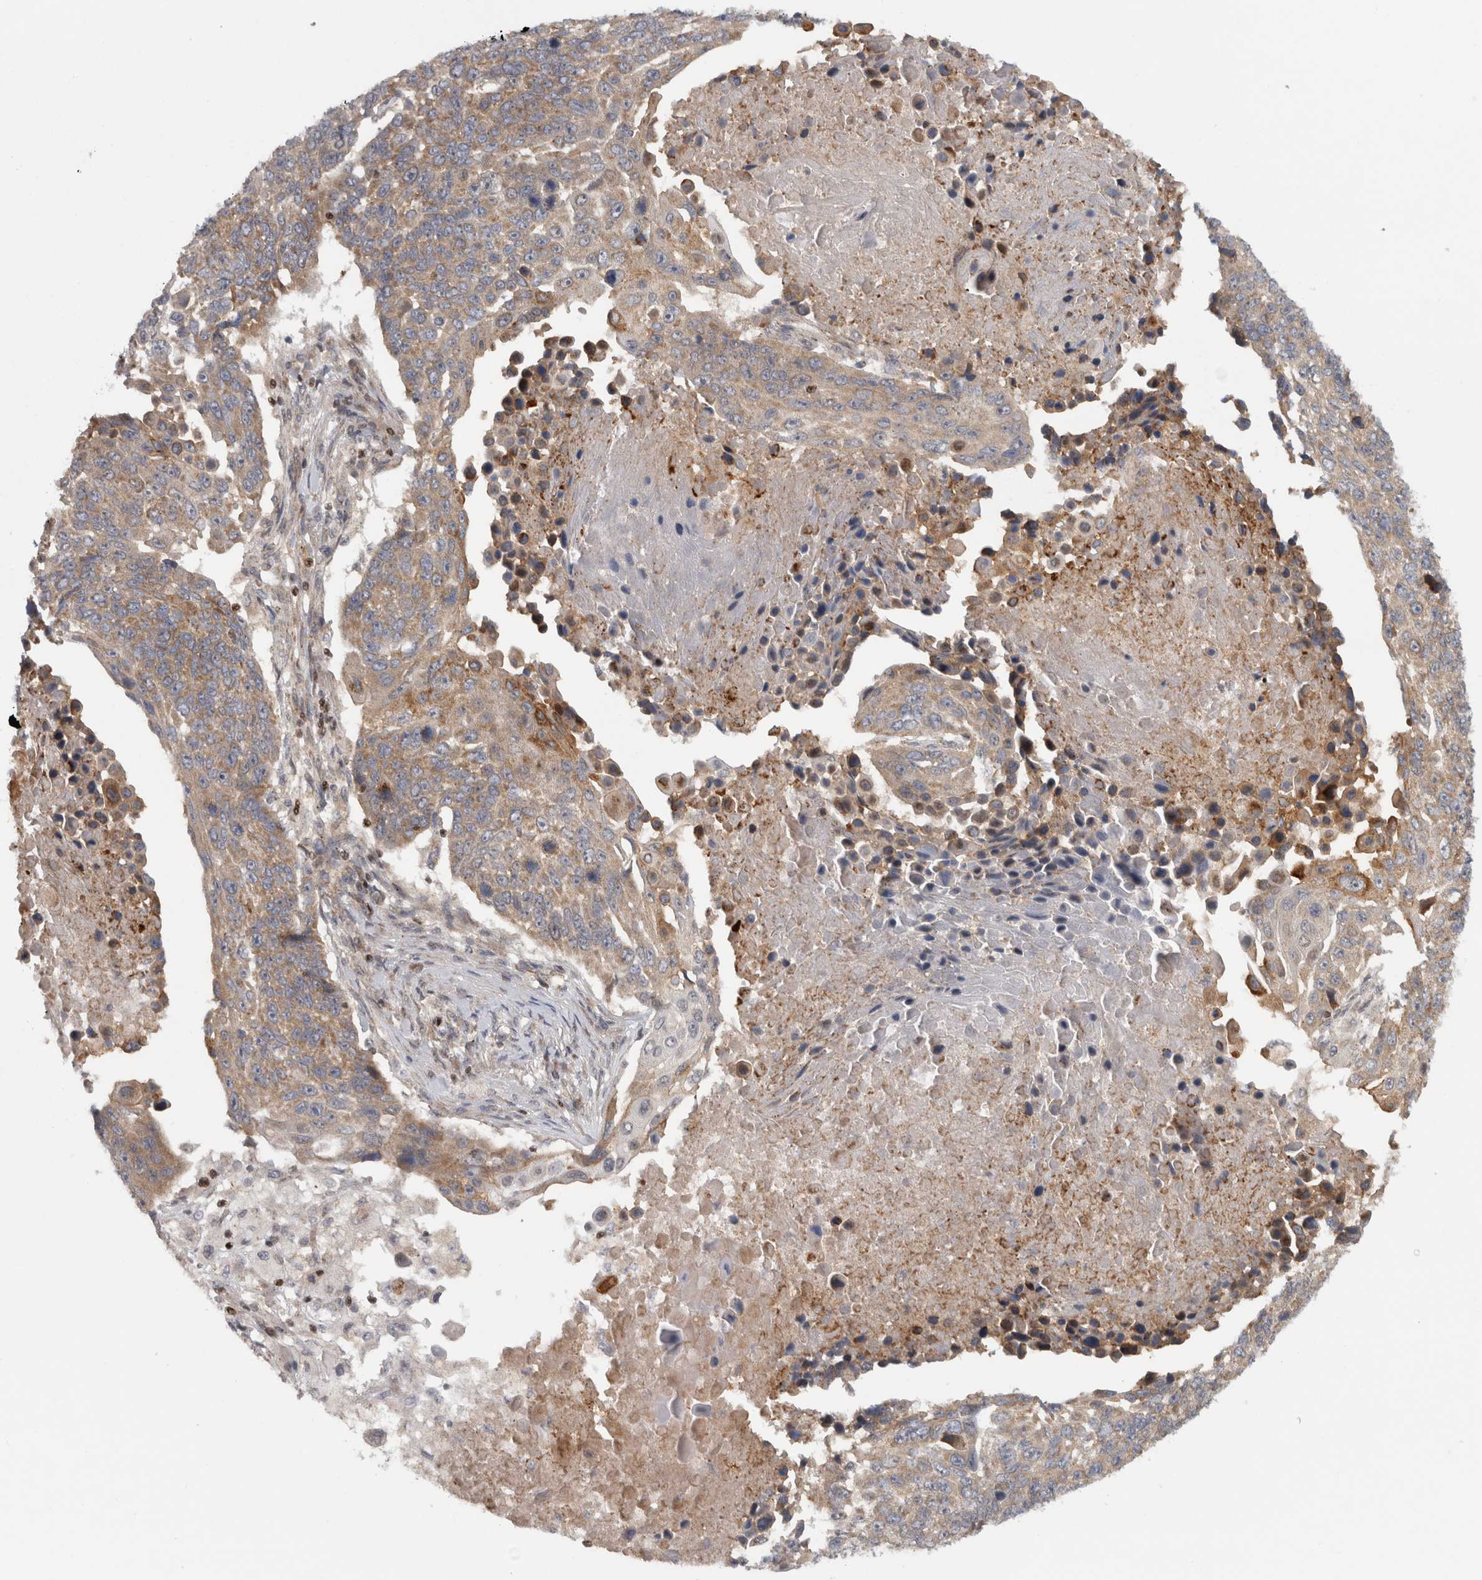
{"staining": {"intensity": "weak", "quantity": ">75%", "location": "cytoplasmic/membranous"}, "tissue": "lung cancer", "cell_type": "Tumor cells", "image_type": "cancer", "snomed": [{"axis": "morphology", "description": "Squamous cell carcinoma, NOS"}, {"axis": "topography", "description": "Lung"}], "caption": "Lung cancer (squamous cell carcinoma) stained for a protein (brown) reveals weak cytoplasmic/membranous positive expression in about >75% of tumor cells.", "gene": "KDM8", "patient": {"sex": "male", "age": 66}}